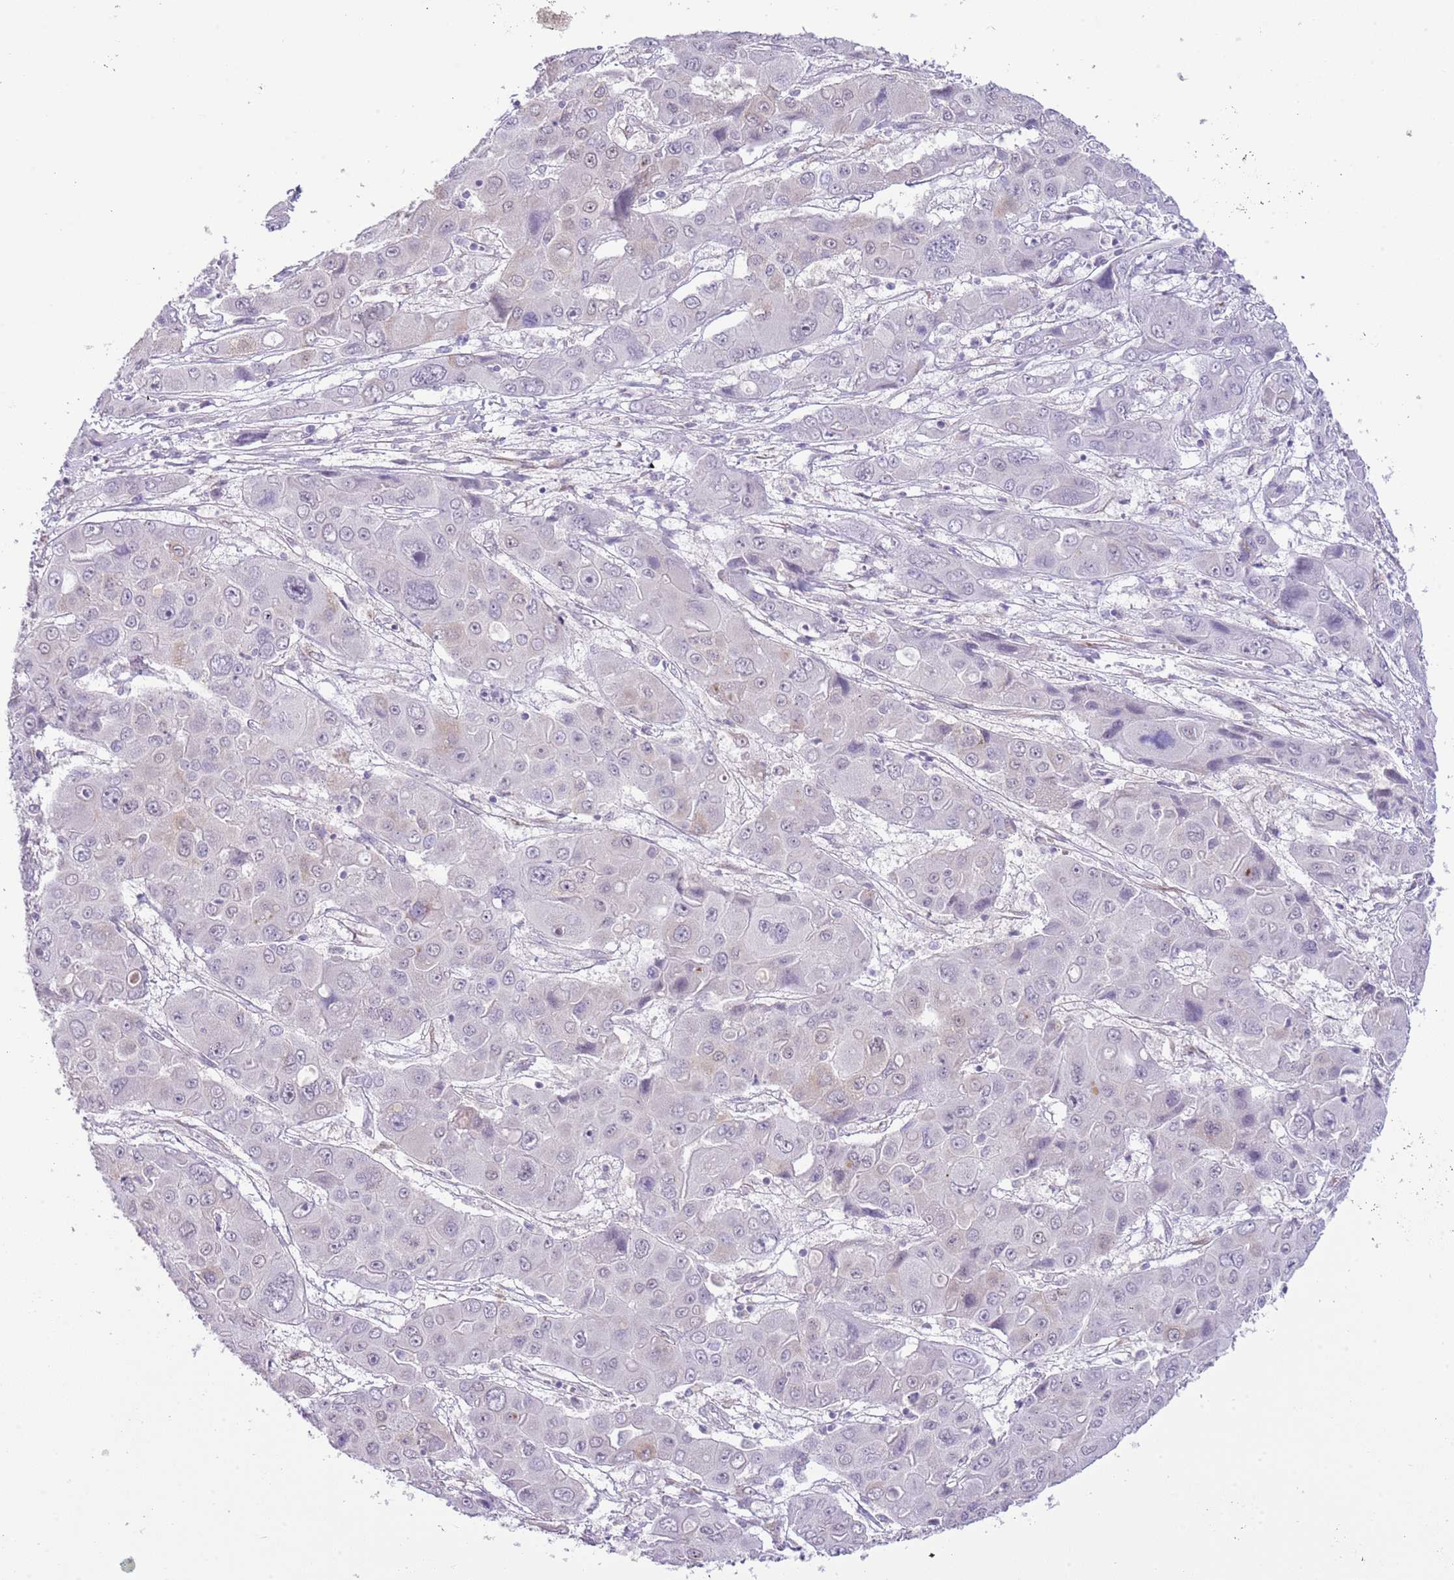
{"staining": {"intensity": "negative", "quantity": "none", "location": "none"}, "tissue": "liver cancer", "cell_type": "Tumor cells", "image_type": "cancer", "snomed": [{"axis": "morphology", "description": "Cholangiocarcinoma"}, {"axis": "topography", "description": "Liver"}], "caption": "Tumor cells are negative for protein expression in human liver cholangiocarcinoma.", "gene": "MIDN", "patient": {"sex": "male", "age": 67}}